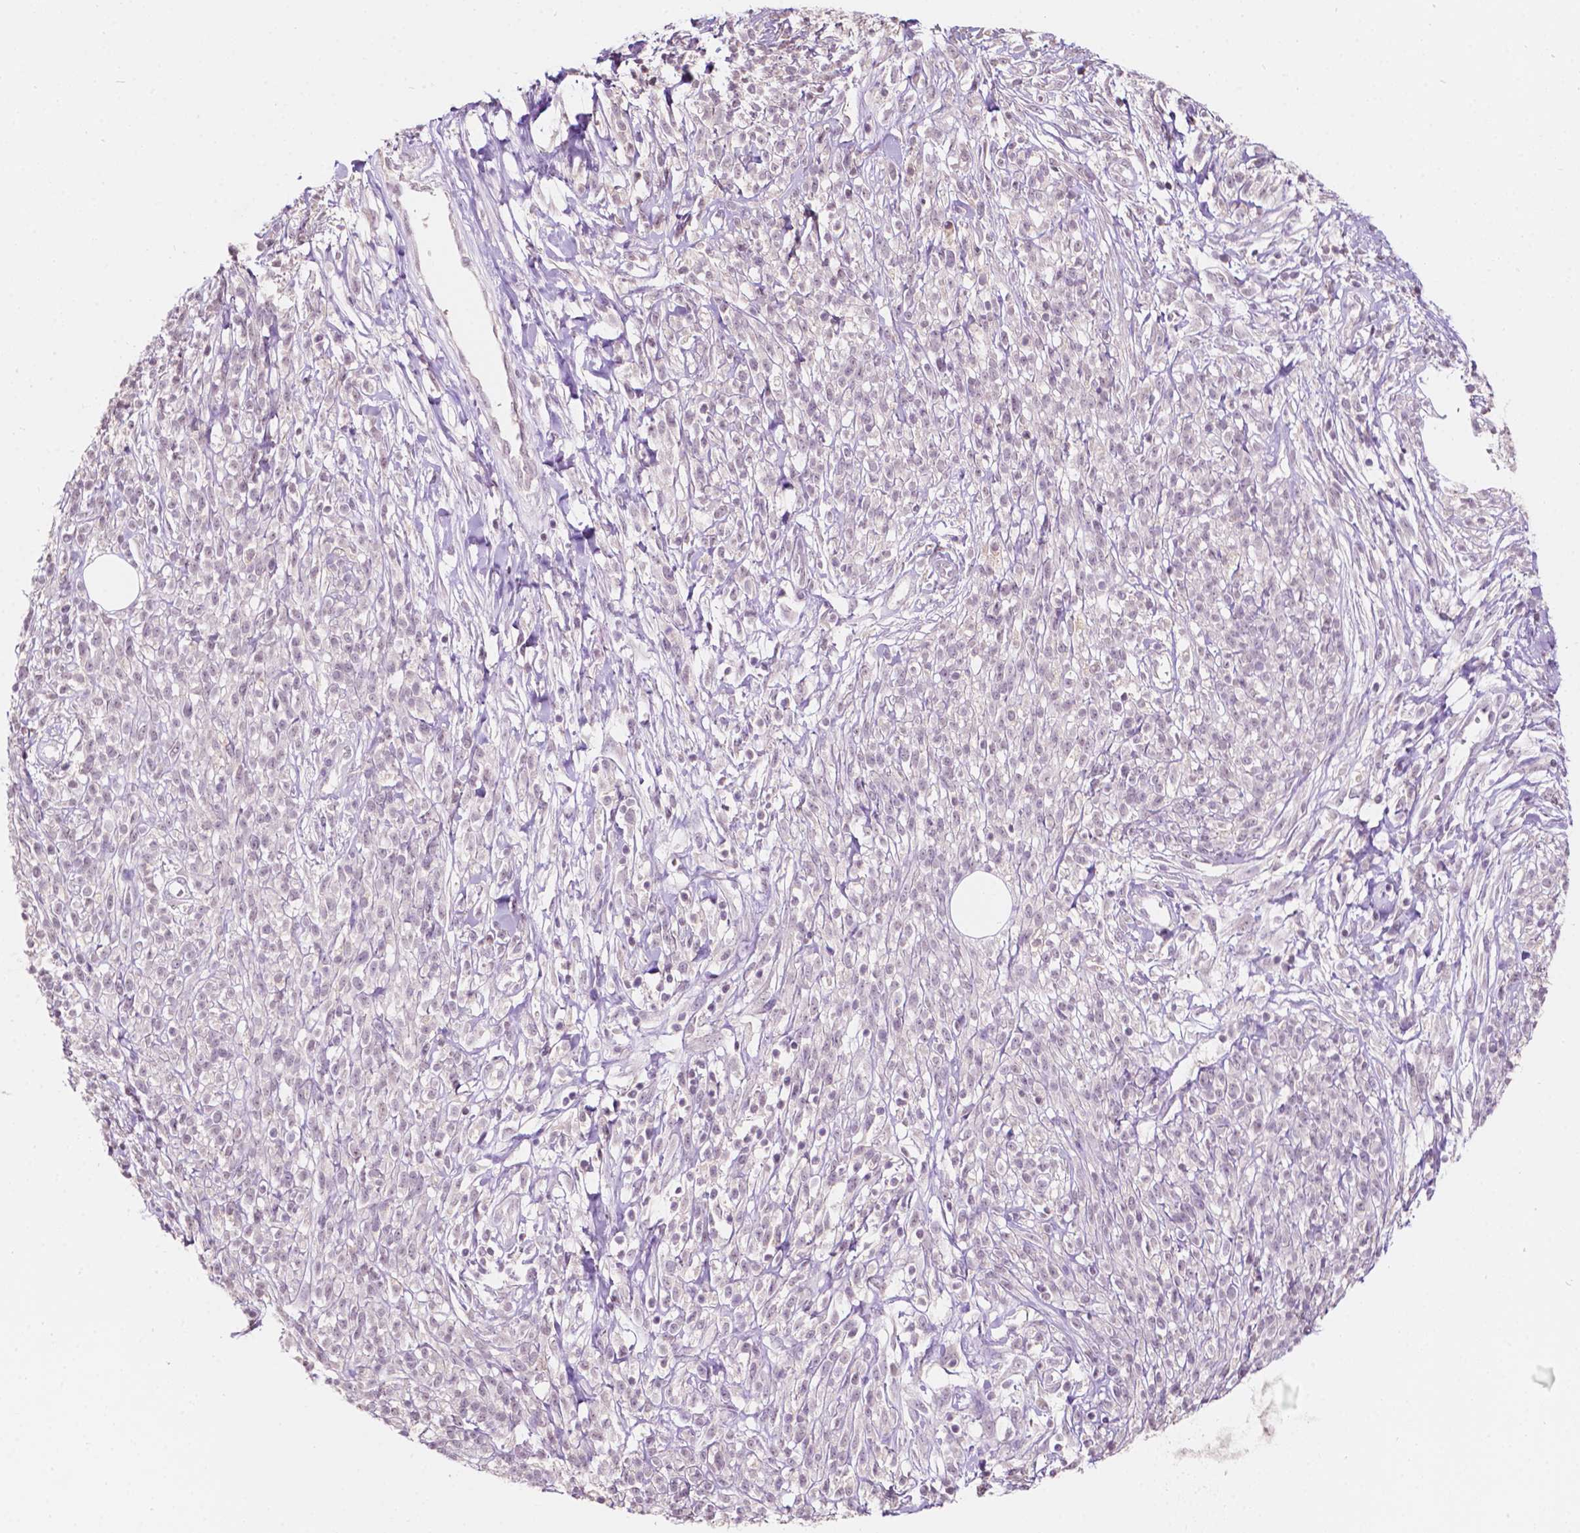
{"staining": {"intensity": "negative", "quantity": "none", "location": "none"}, "tissue": "melanoma", "cell_type": "Tumor cells", "image_type": "cancer", "snomed": [{"axis": "morphology", "description": "Malignant melanoma, NOS"}, {"axis": "topography", "description": "Skin"}, {"axis": "topography", "description": "Skin of trunk"}], "caption": "This is an immunohistochemistry (IHC) micrograph of human malignant melanoma. There is no expression in tumor cells.", "gene": "TM6SF2", "patient": {"sex": "male", "age": 74}}